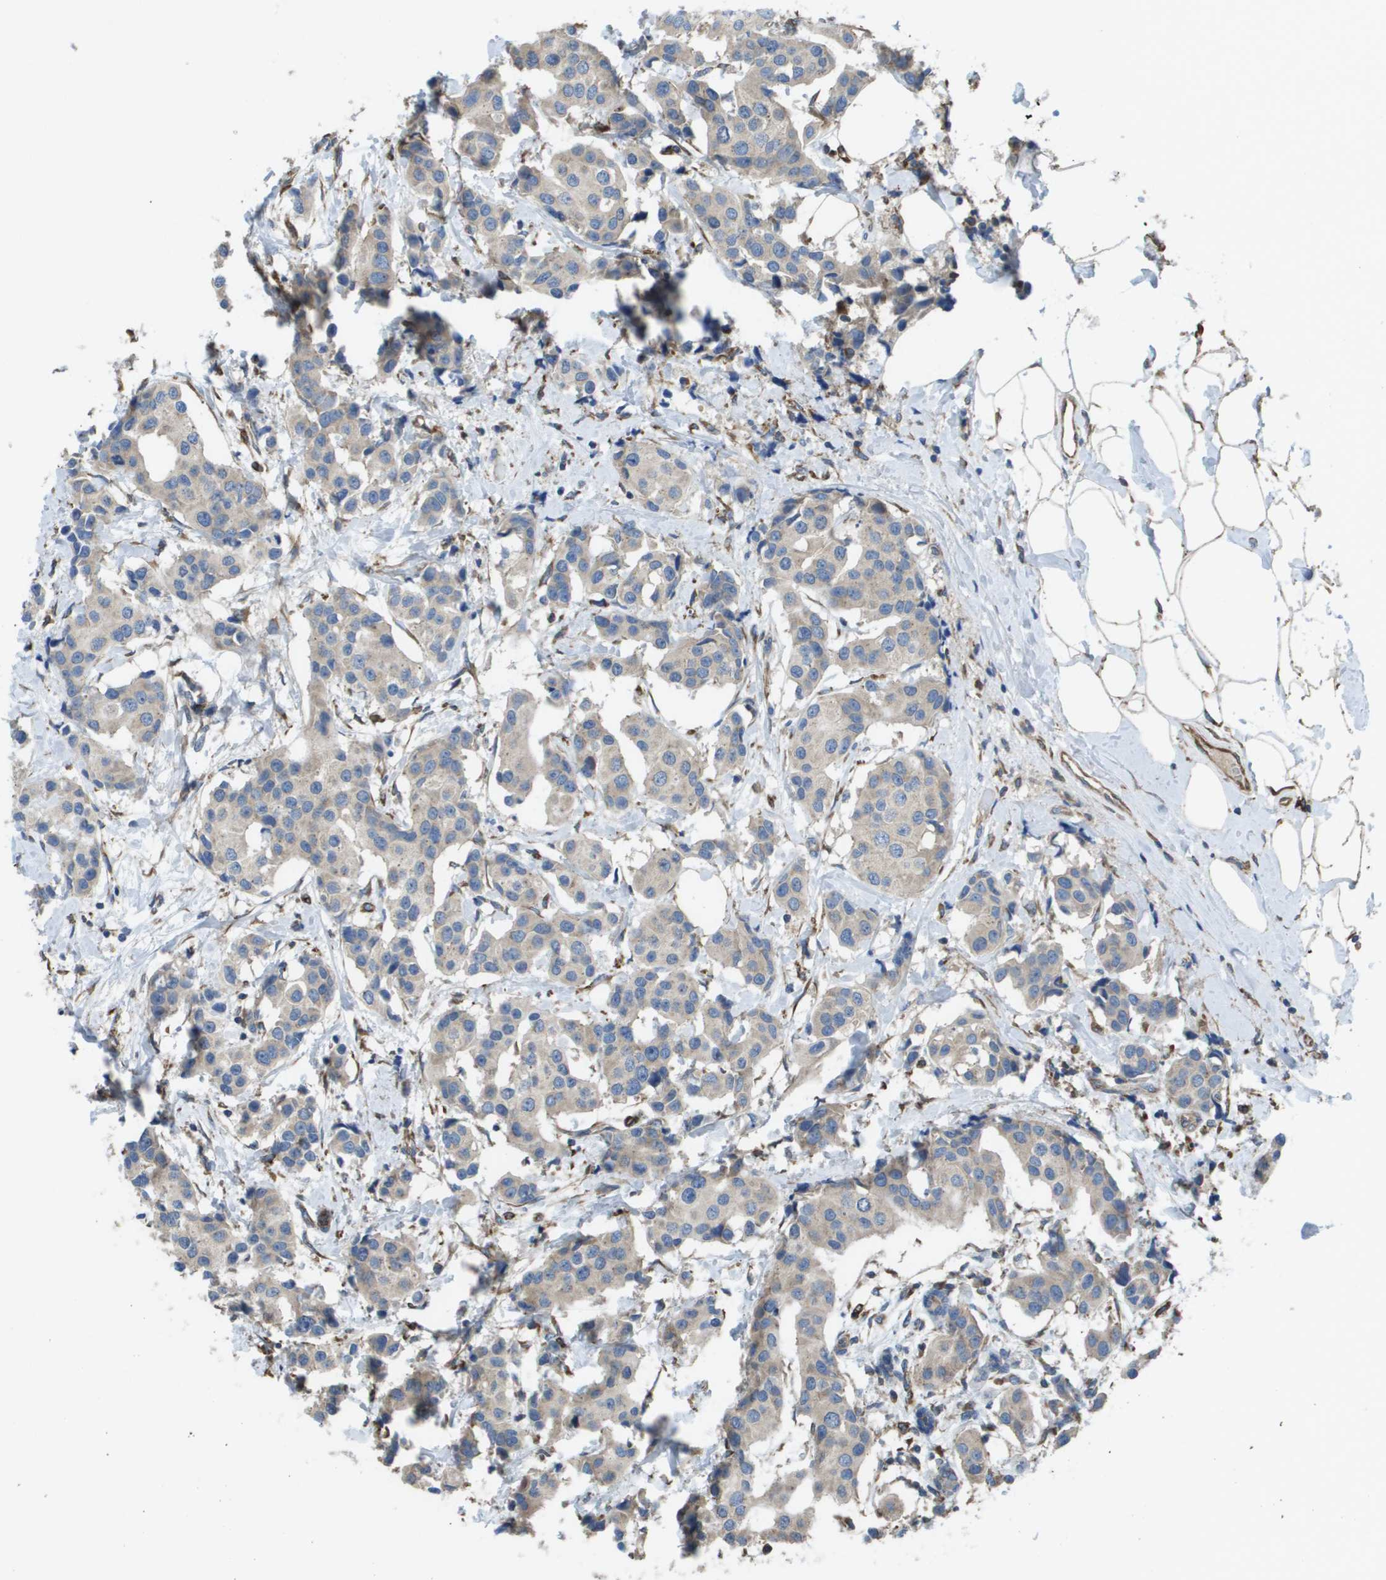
{"staining": {"intensity": "weak", "quantity": ">75%", "location": "cytoplasmic/membranous"}, "tissue": "breast cancer", "cell_type": "Tumor cells", "image_type": "cancer", "snomed": [{"axis": "morphology", "description": "Normal tissue, NOS"}, {"axis": "morphology", "description": "Duct carcinoma"}, {"axis": "topography", "description": "Breast"}], "caption": "Invasive ductal carcinoma (breast) stained for a protein (brown) exhibits weak cytoplasmic/membranous positive positivity in approximately >75% of tumor cells.", "gene": "CLCN2", "patient": {"sex": "female", "age": 39}}